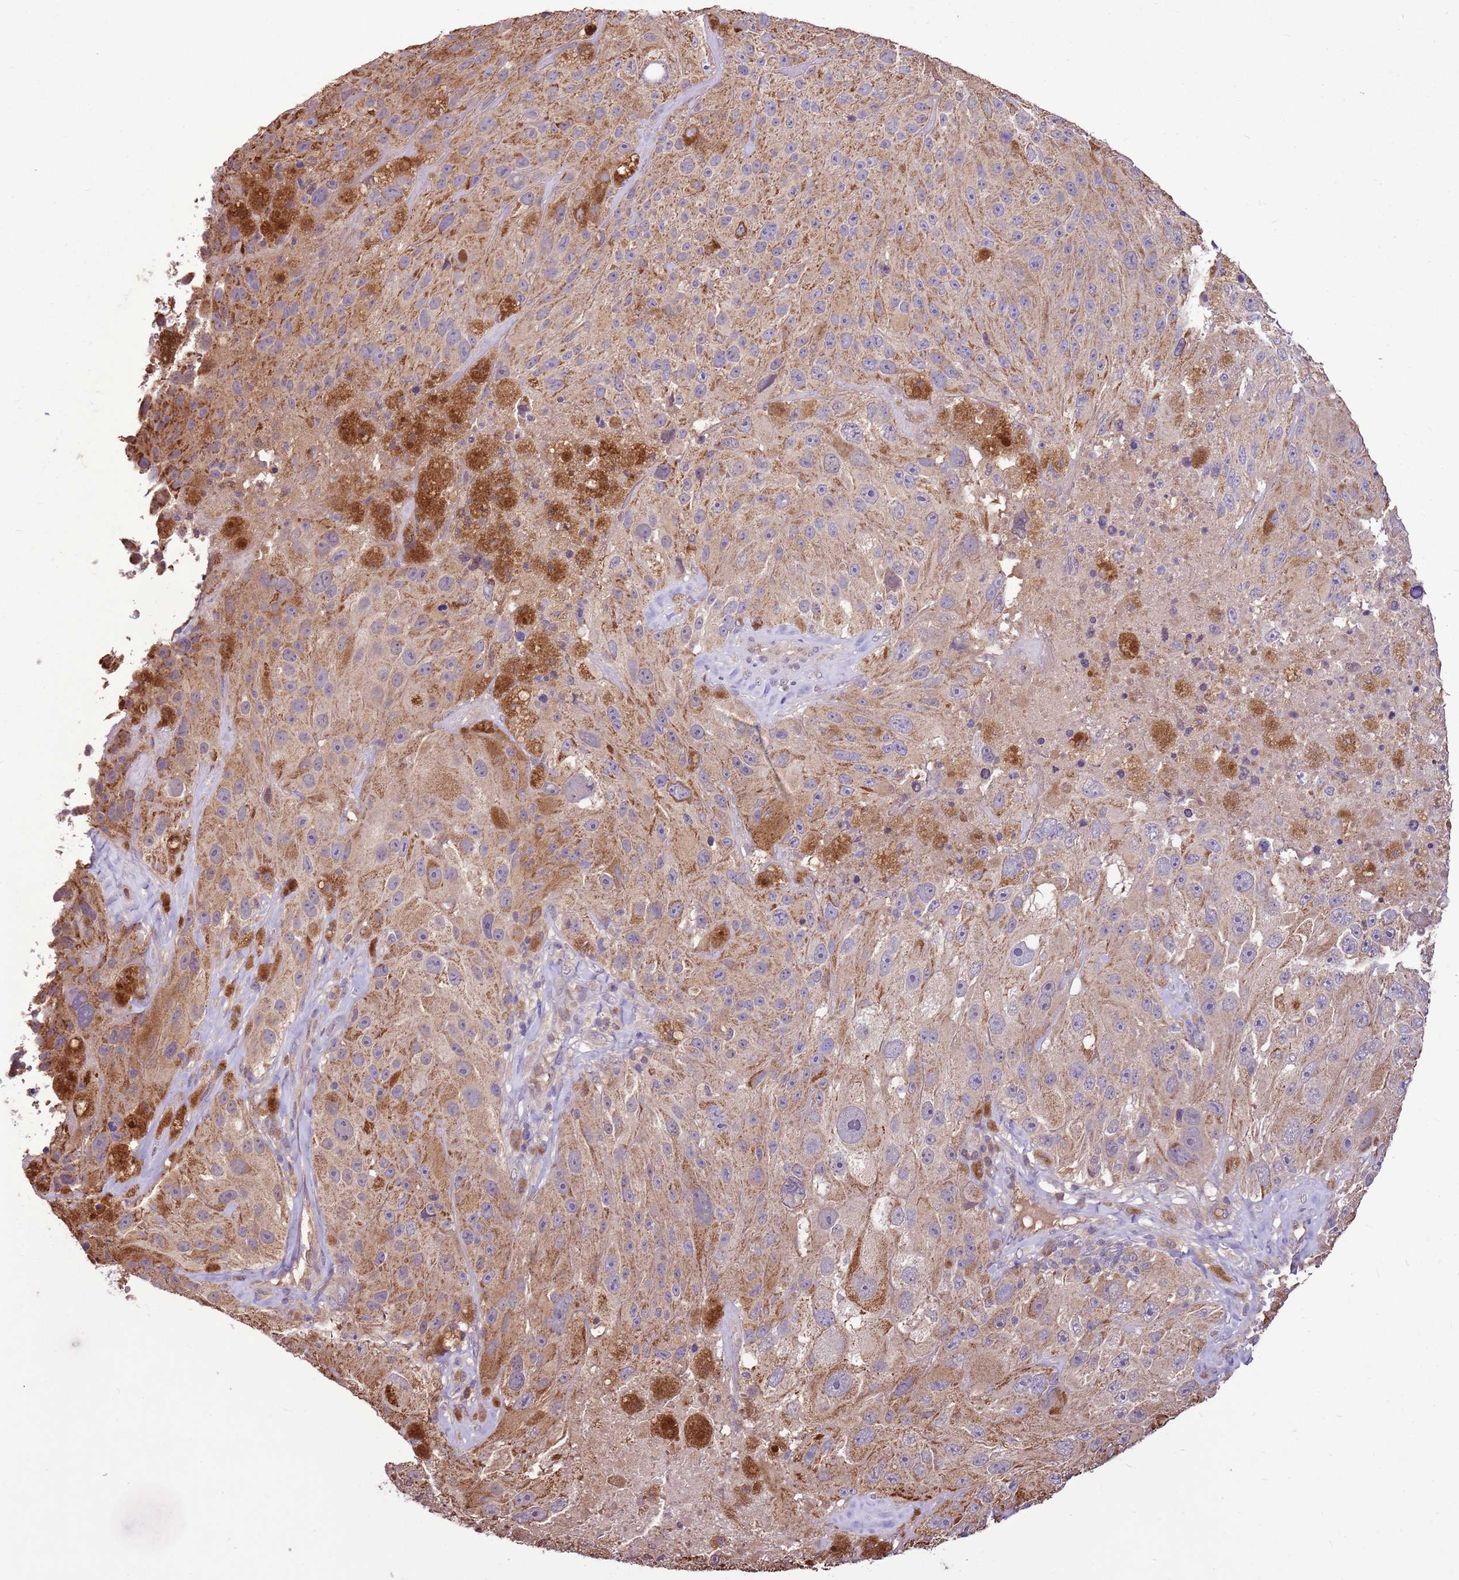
{"staining": {"intensity": "moderate", "quantity": "<25%", "location": "cytoplasmic/membranous"}, "tissue": "melanoma", "cell_type": "Tumor cells", "image_type": "cancer", "snomed": [{"axis": "morphology", "description": "Malignant melanoma, Metastatic site"}, {"axis": "topography", "description": "Lymph node"}], "caption": "Human malignant melanoma (metastatic site) stained with a brown dye demonstrates moderate cytoplasmic/membranous positive staining in approximately <25% of tumor cells.", "gene": "BBS5", "patient": {"sex": "male", "age": 62}}